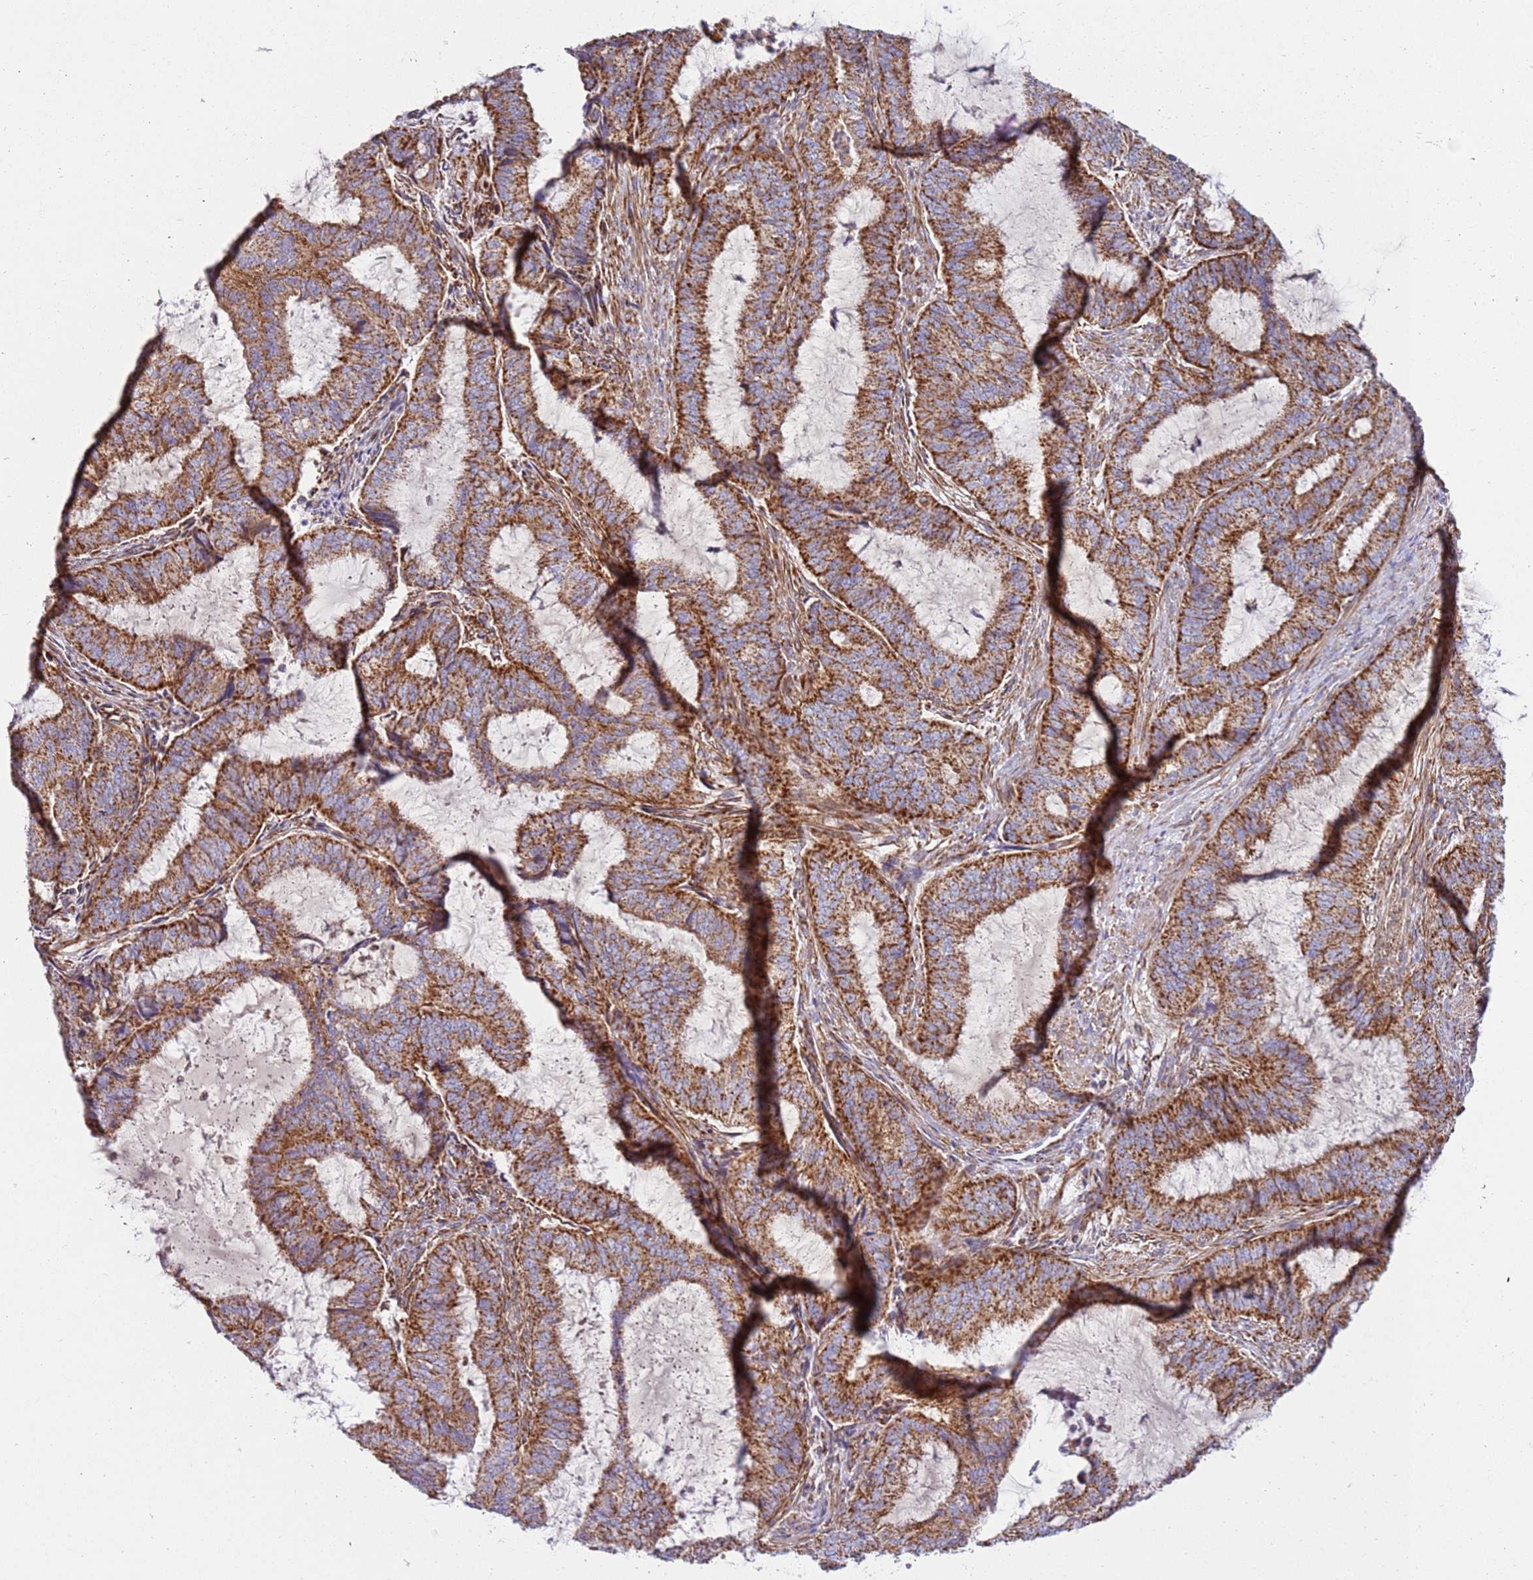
{"staining": {"intensity": "strong", "quantity": ">75%", "location": "cytoplasmic/membranous"}, "tissue": "endometrial cancer", "cell_type": "Tumor cells", "image_type": "cancer", "snomed": [{"axis": "morphology", "description": "Adenocarcinoma, NOS"}, {"axis": "topography", "description": "Endometrium"}], "caption": "Immunohistochemical staining of endometrial cancer reveals strong cytoplasmic/membranous protein positivity in about >75% of tumor cells. (Brightfield microscopy of DAB IHC at high magnification).", "gene": "MRPL20", "patient": {"sex": "female", "age": 51}}